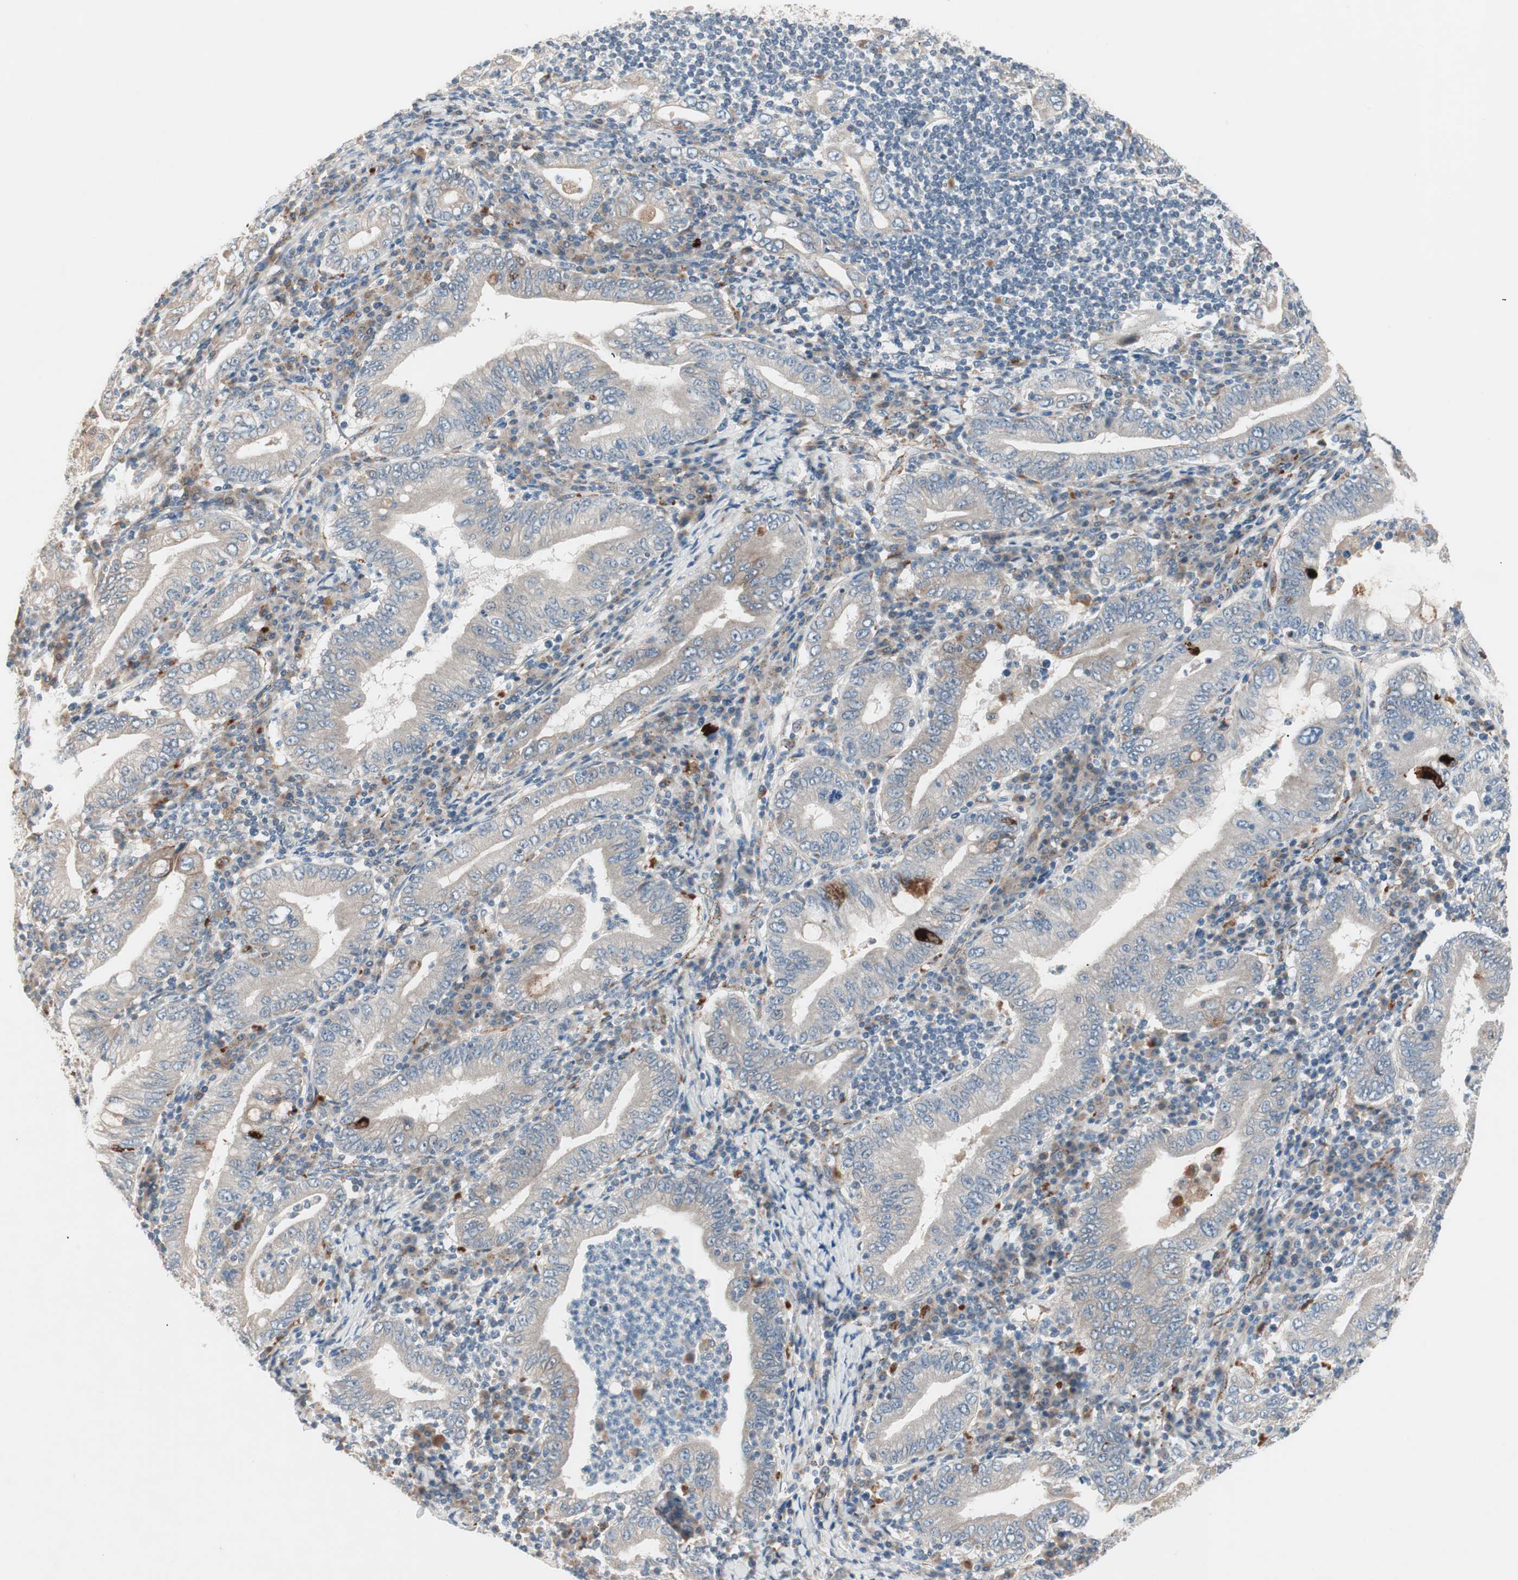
{"staining": {"intensity": "moderate", "quantity": "25%-75%", "location": "cytoplasmic/membranous"}, "tissue": "stomach cancer", "cell_type": "Tumor cells", "image_type": "cancer", "snomed": [{"axis": "morphology", "description": "Normal tissue, NOS"}, {"axis": "morphology", "description": "Adenocarcinoma, NOS"}, {"axis": "topography", "description": "Esophagus"}, {"axis": "topography", "description": "Stomach, upper"}, {"axis": "topography", "description": "Peripheral nerve tissue"}], "caption": "A photomicrograph showing moderate cytoplasmic/membranous positivity in approximately 25%-75% of tumor cells in stomach adenocarcinoma, as visualized by brown immunohistochemical staining.", "gene": "FGFR4", "patient": {"sex": "male", "age": 62}}